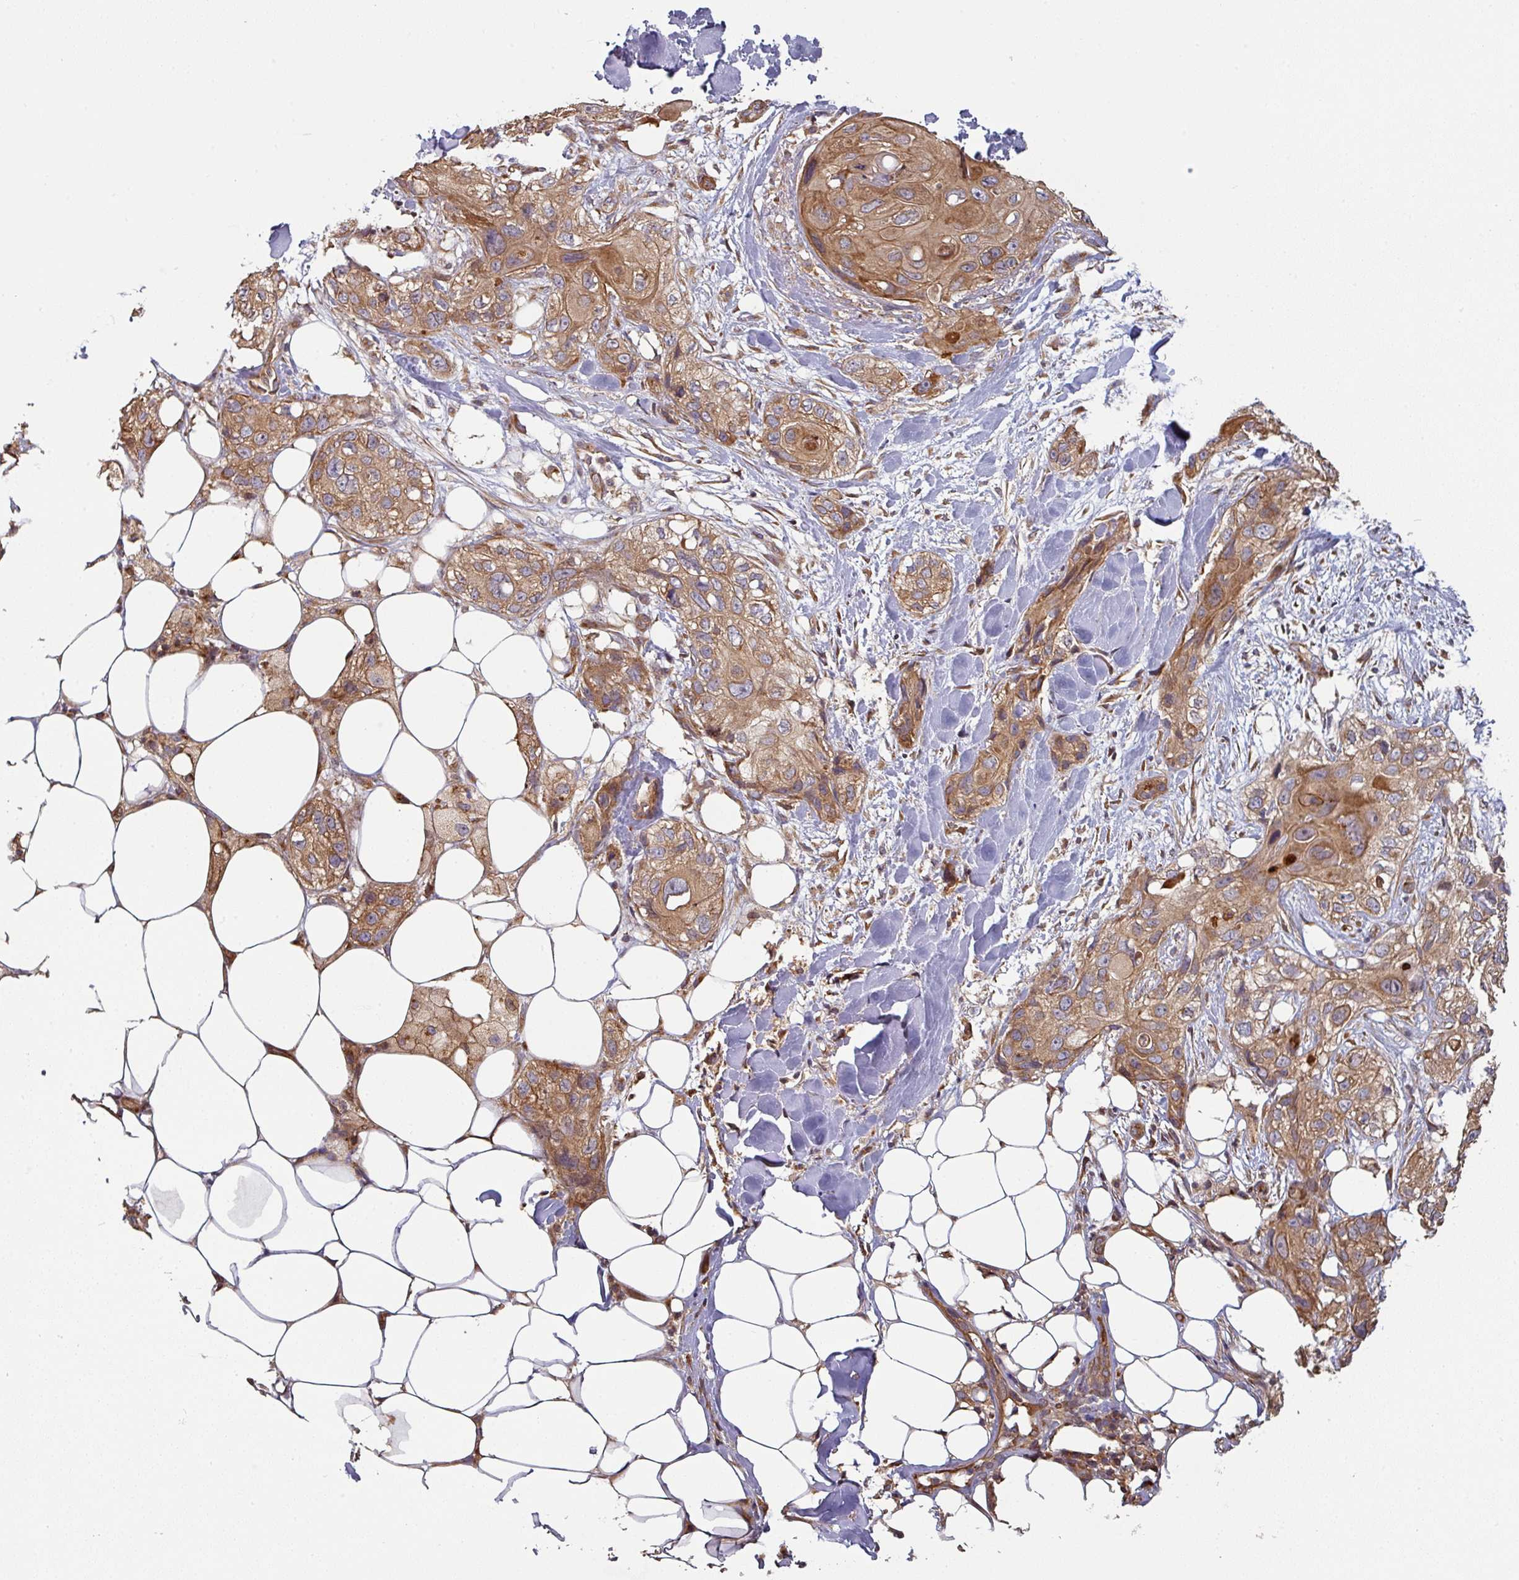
{"staining": {"intensity": "moderate", "quantity": ">75%", "location": "cytoplasmic/membranous"}, "tissue": "skin cancer", "cell_type": "Tumor cells", "image_type": "cancer", "snomed": [{"axis": "morphology", "description": "Normal tissue, NOS"}, {"axis": "morphology", "description": "Squamous cell carcinoma, NOS"}, {"axis": "topography", "description": "Skin"}], "caption": "Immunohistochemistry (IHC) histopathology image of human skin cancer (squamous cell carcinoma) stained for a protein (brown), which shows medium levels of moderate cytoplasmic/membranous expression in about >75% of tumor cells.", "gene": "SIK1", "patient": {"sex": "male", "age": 72}}